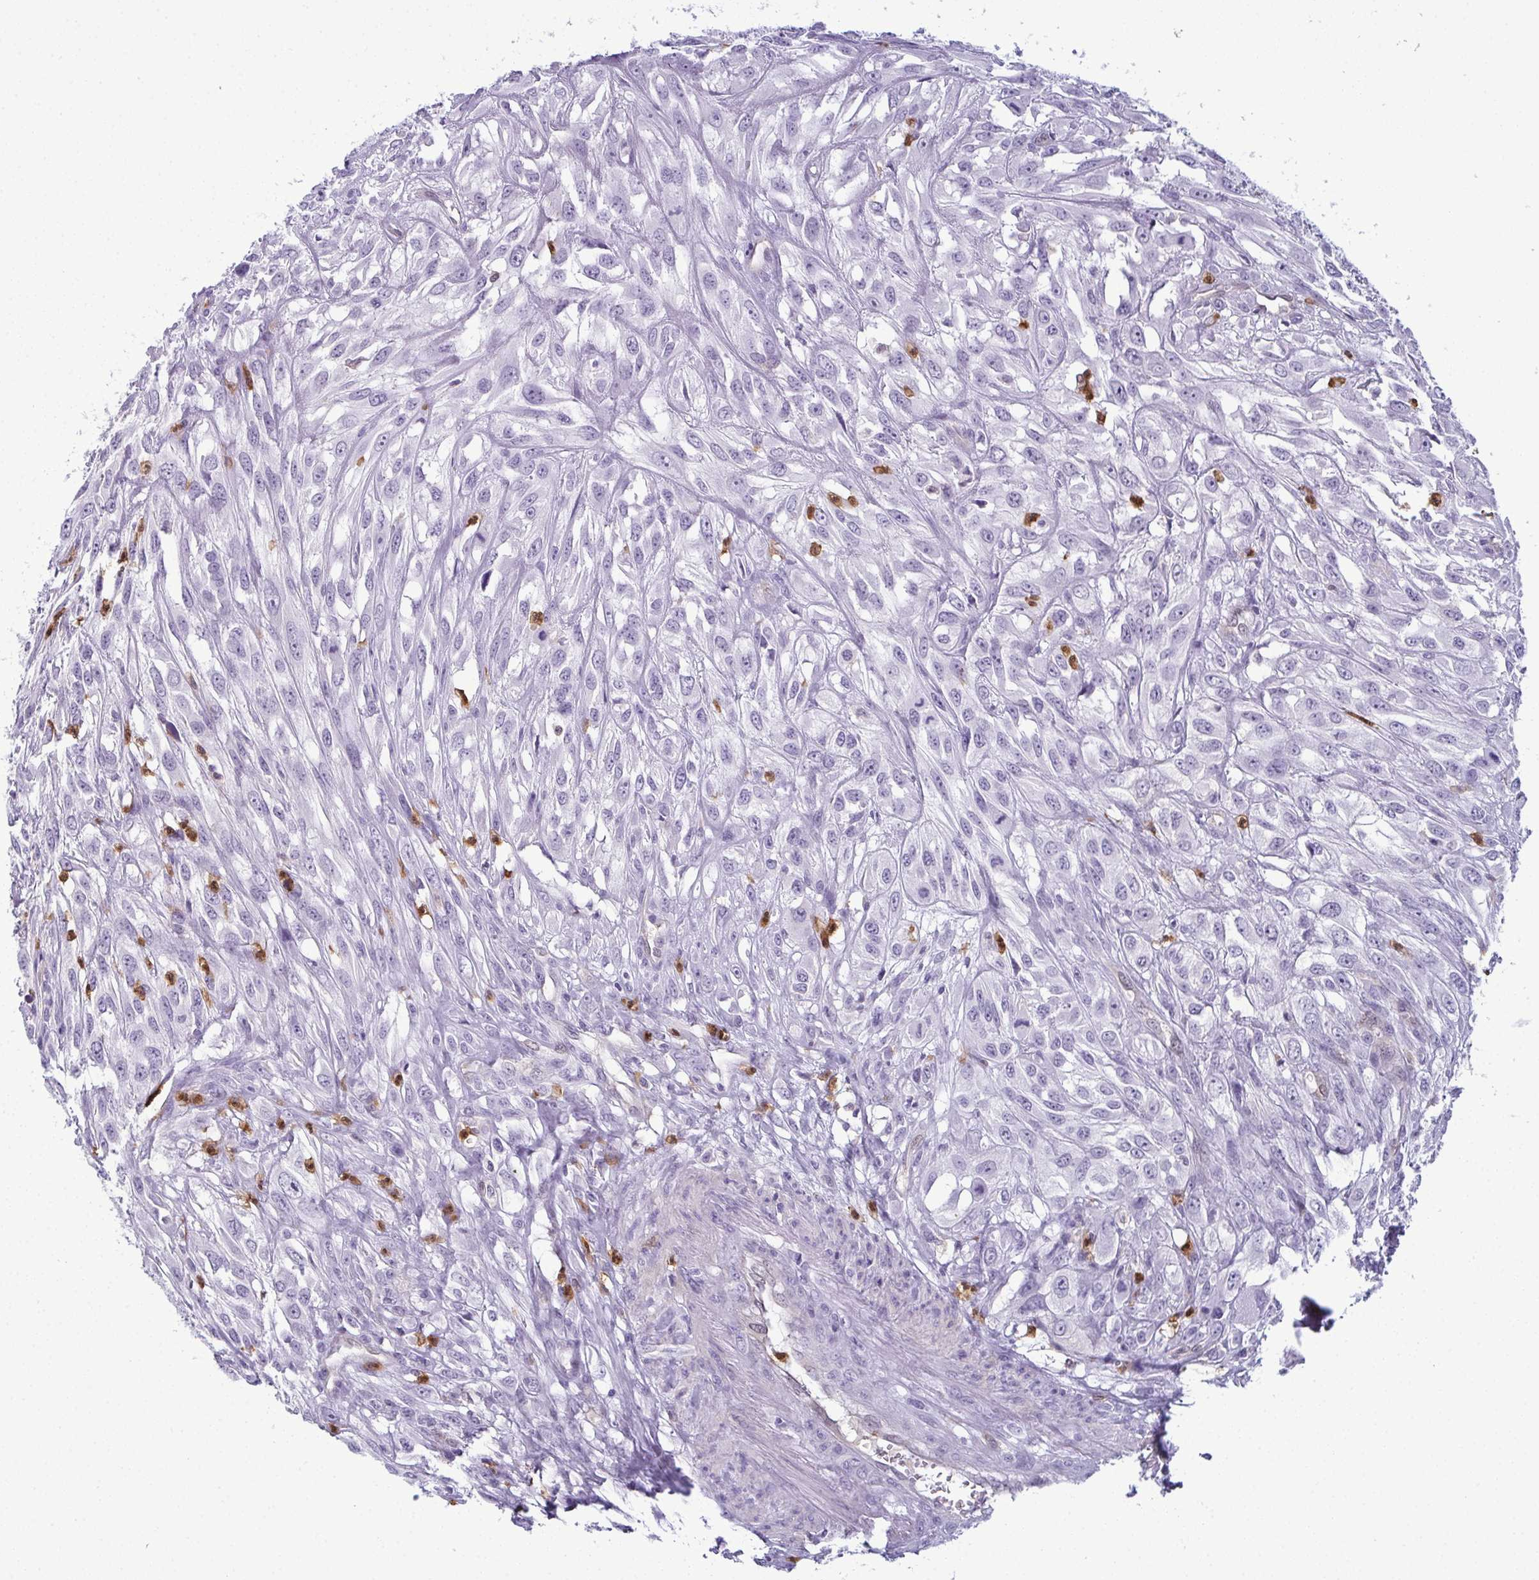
{"staining": {"intensity": "negative", "quantity": "none", "location": "none"}, "tissue": "urothelial cancer", "cell_type": "Tumor cells", "image_type": "cancer", "snomed": [{"axis": "morphology", "description": "Urothelial carcinoma, High grade"}, {"axis": "topography", "description": "Urinary bladder"}], "caption": "The immunohistochemistry (IHC) photomicrograph has no significant staining in tumor cells of urothelial cancer tissue.", "gene": "CDA", "patient": {"sex": "male", "age": 67}}